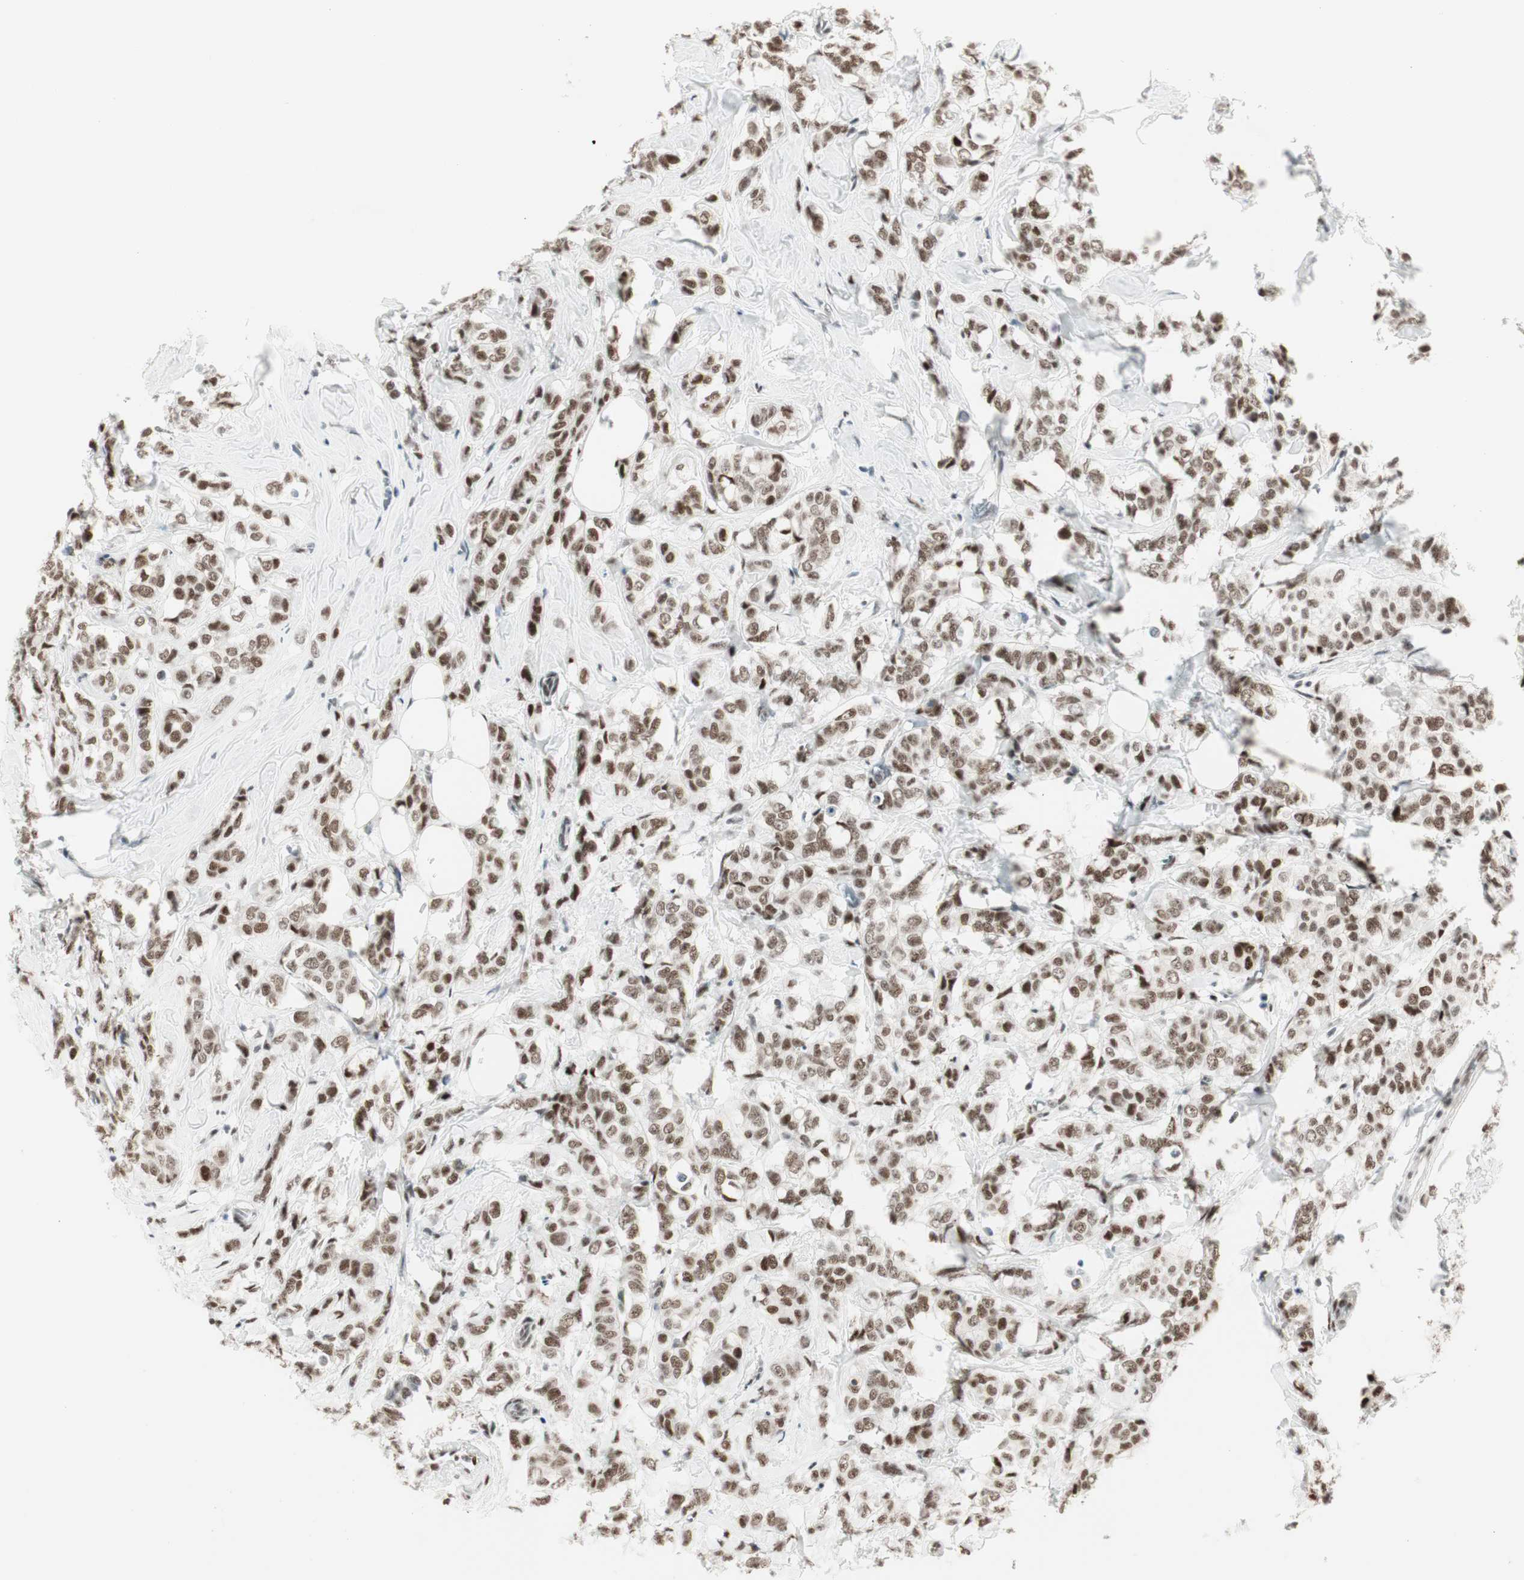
{"staining": {"intensity": "strong", "quantity": ">75%", "location": "nuclear"}, "tissue": "breast cancer", "cell_type": "Tumor cells", "image_type": "cancer", "snomed": [{"axis": "morphology", "description": "Lobular carcinoma"}, {"axis": "topography", "description": "Breast"}], "caption": "Protein staining demonstrates strong nuclear staining in approximately >75% of tumor cells in breast lobular carcinoma.", "gene": "HEXIM1", "patient": {"sex": "female", "age": 60}}